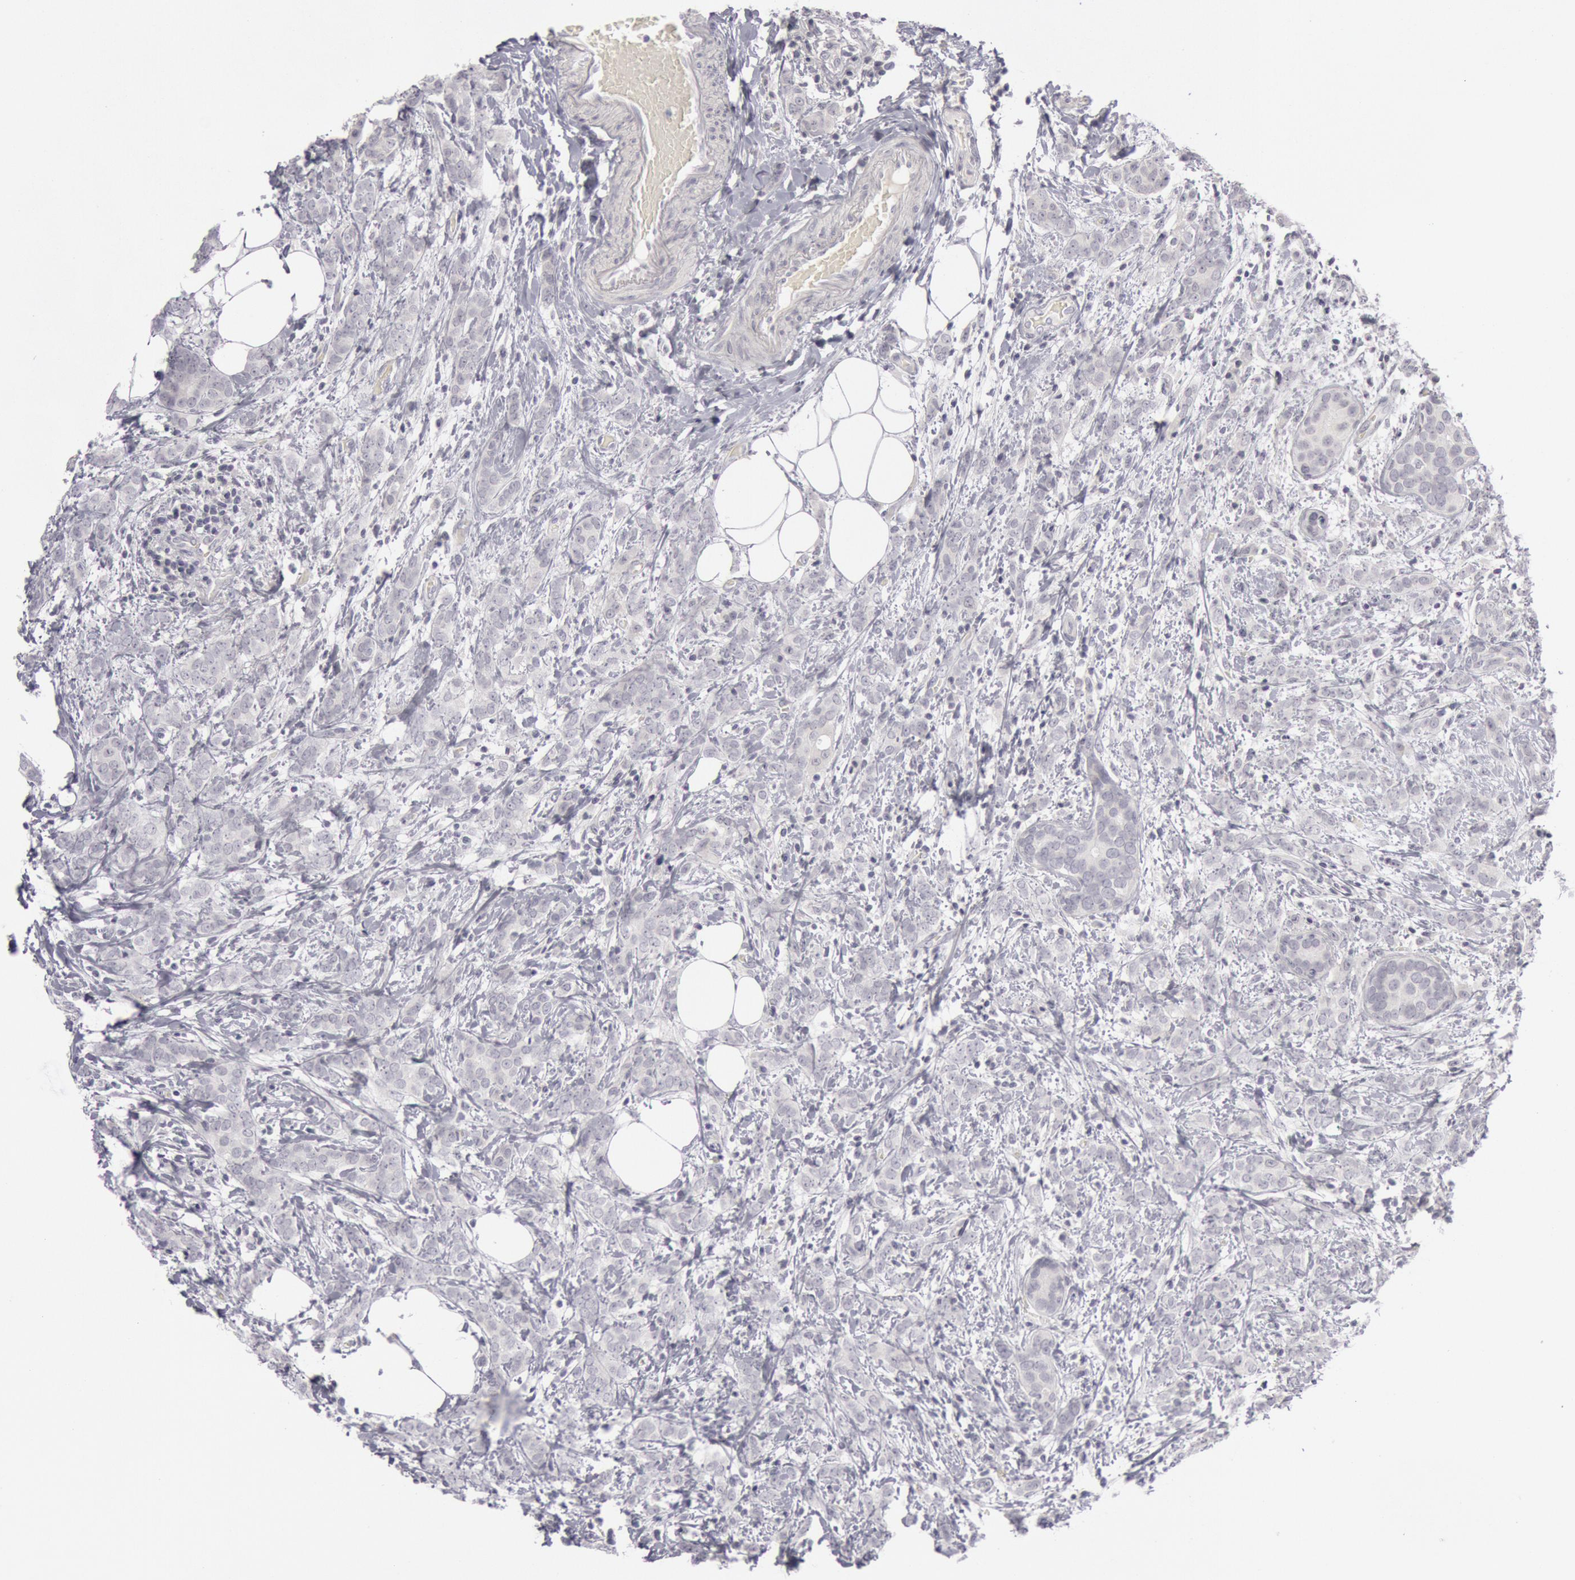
{"staining": {"intensity": "negative", "quantity": "none", "location": "none"}, "tissue": "breast cancer", "cell_type": "Tumor cells", "image_type": "cancer", "snomed": [{"axis": "morphology", "description": "Duct carcinoma"}, {"axis": "topography", "description": "Breast"}], "caption": "Tumor cells are negative for brown protein staining in breast cancer (infiltrating ductal carcinoma).", "gene": "KRT16", "patient": {"sex": "female", "age": 53}}